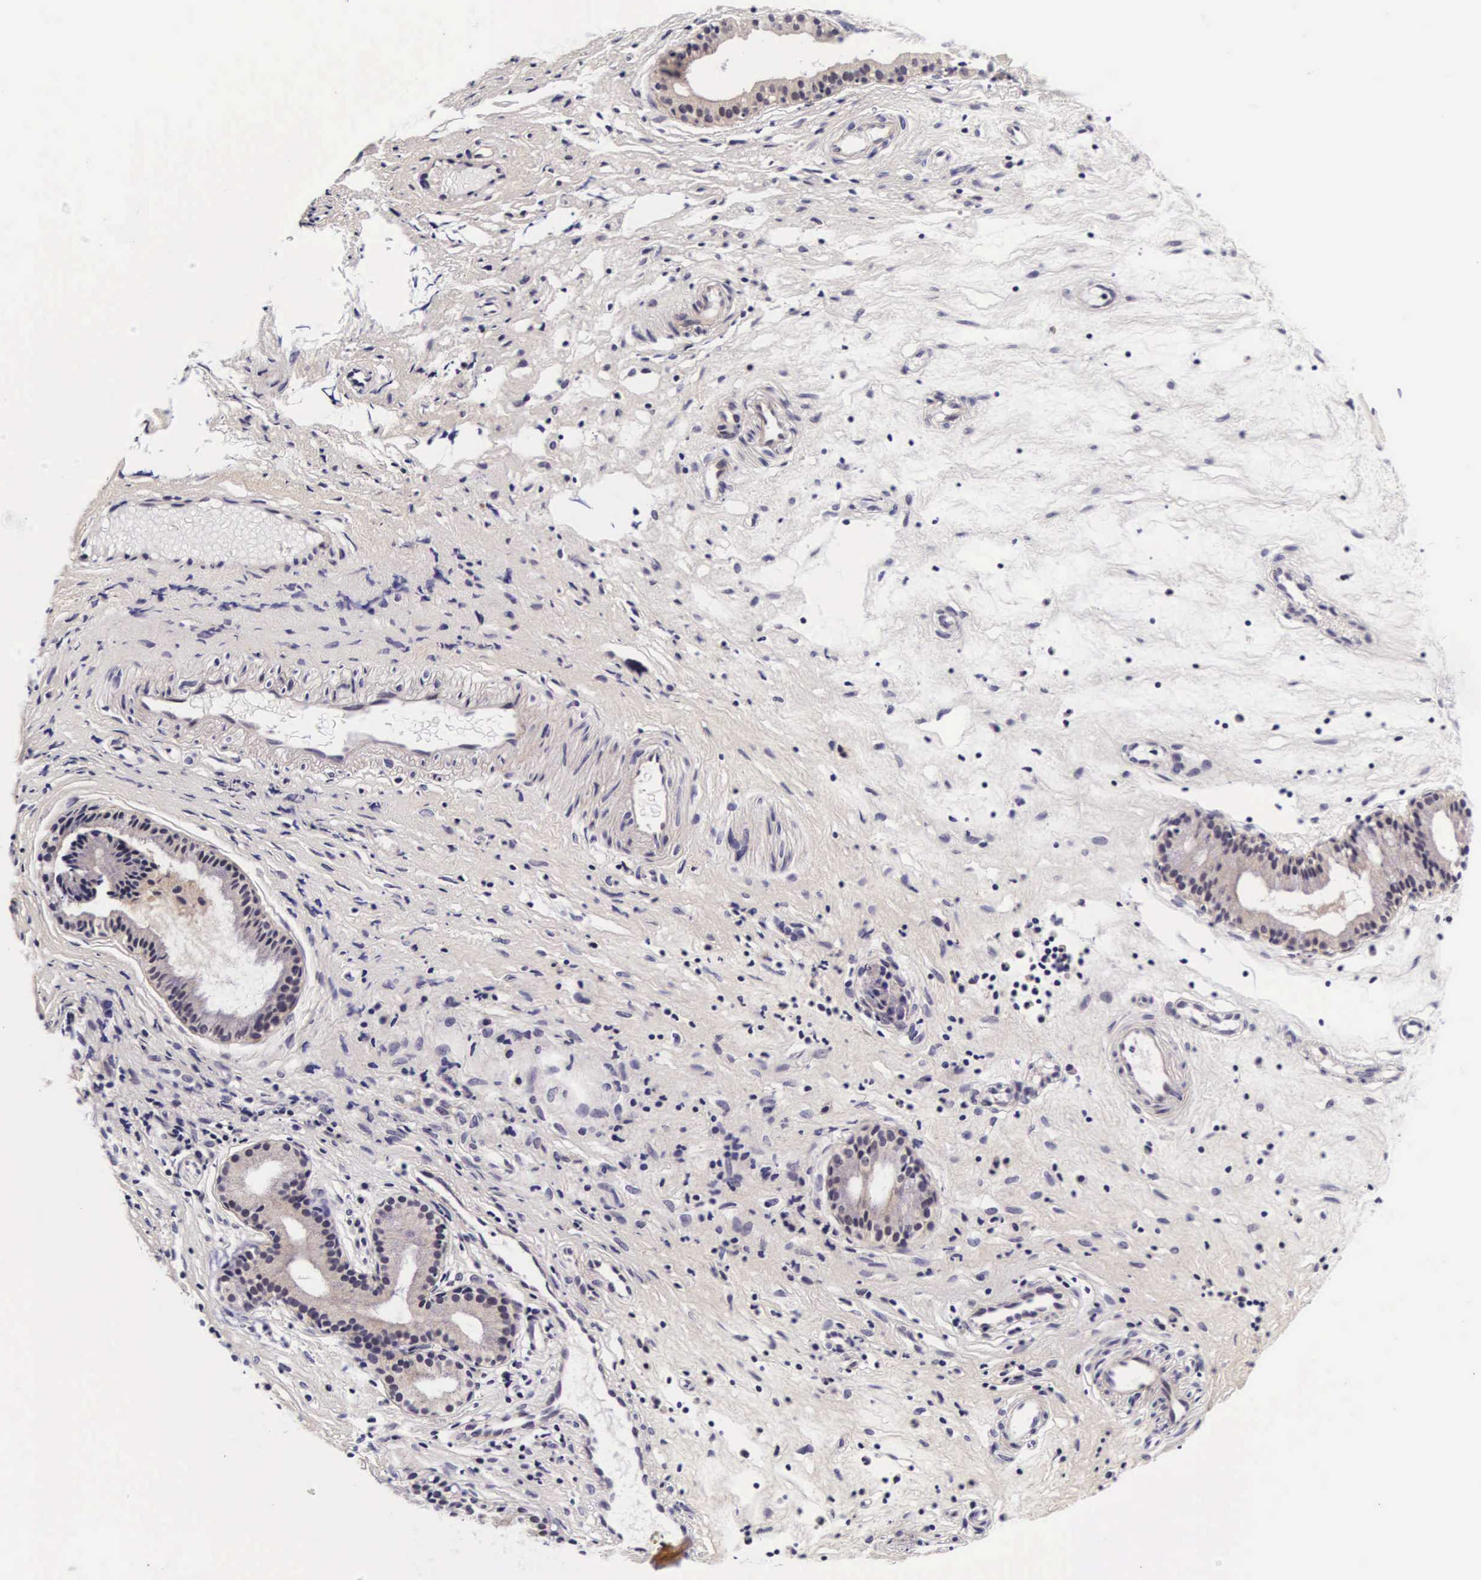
{"staining": {"intensity": "weak", "quantity": "<25%", "location": "cytoplasmic/membranous"}, "tissue": "nasopharynx", "cell_type": "Respiratory epithelial cells", "image_type": "normal", "snomed": [{"axis": "morphology", "description": "Normal tissue, NOS"}, {"axis": "topography", "description": "Nasopharynx"}], "caption": "A micrograph of nasopharynx stained for a protein demonstrates no brown staining in respiratory epithelial cells. The staining was performed using DAB (3,3'-diaminobenzidine) to visualize the protein expression in brown, while the nuclei were stained in blue with hematoxylin (Magnification: 20x).", "gene": "PHETA2", "patient": {"sex": "female", "age": 78}}